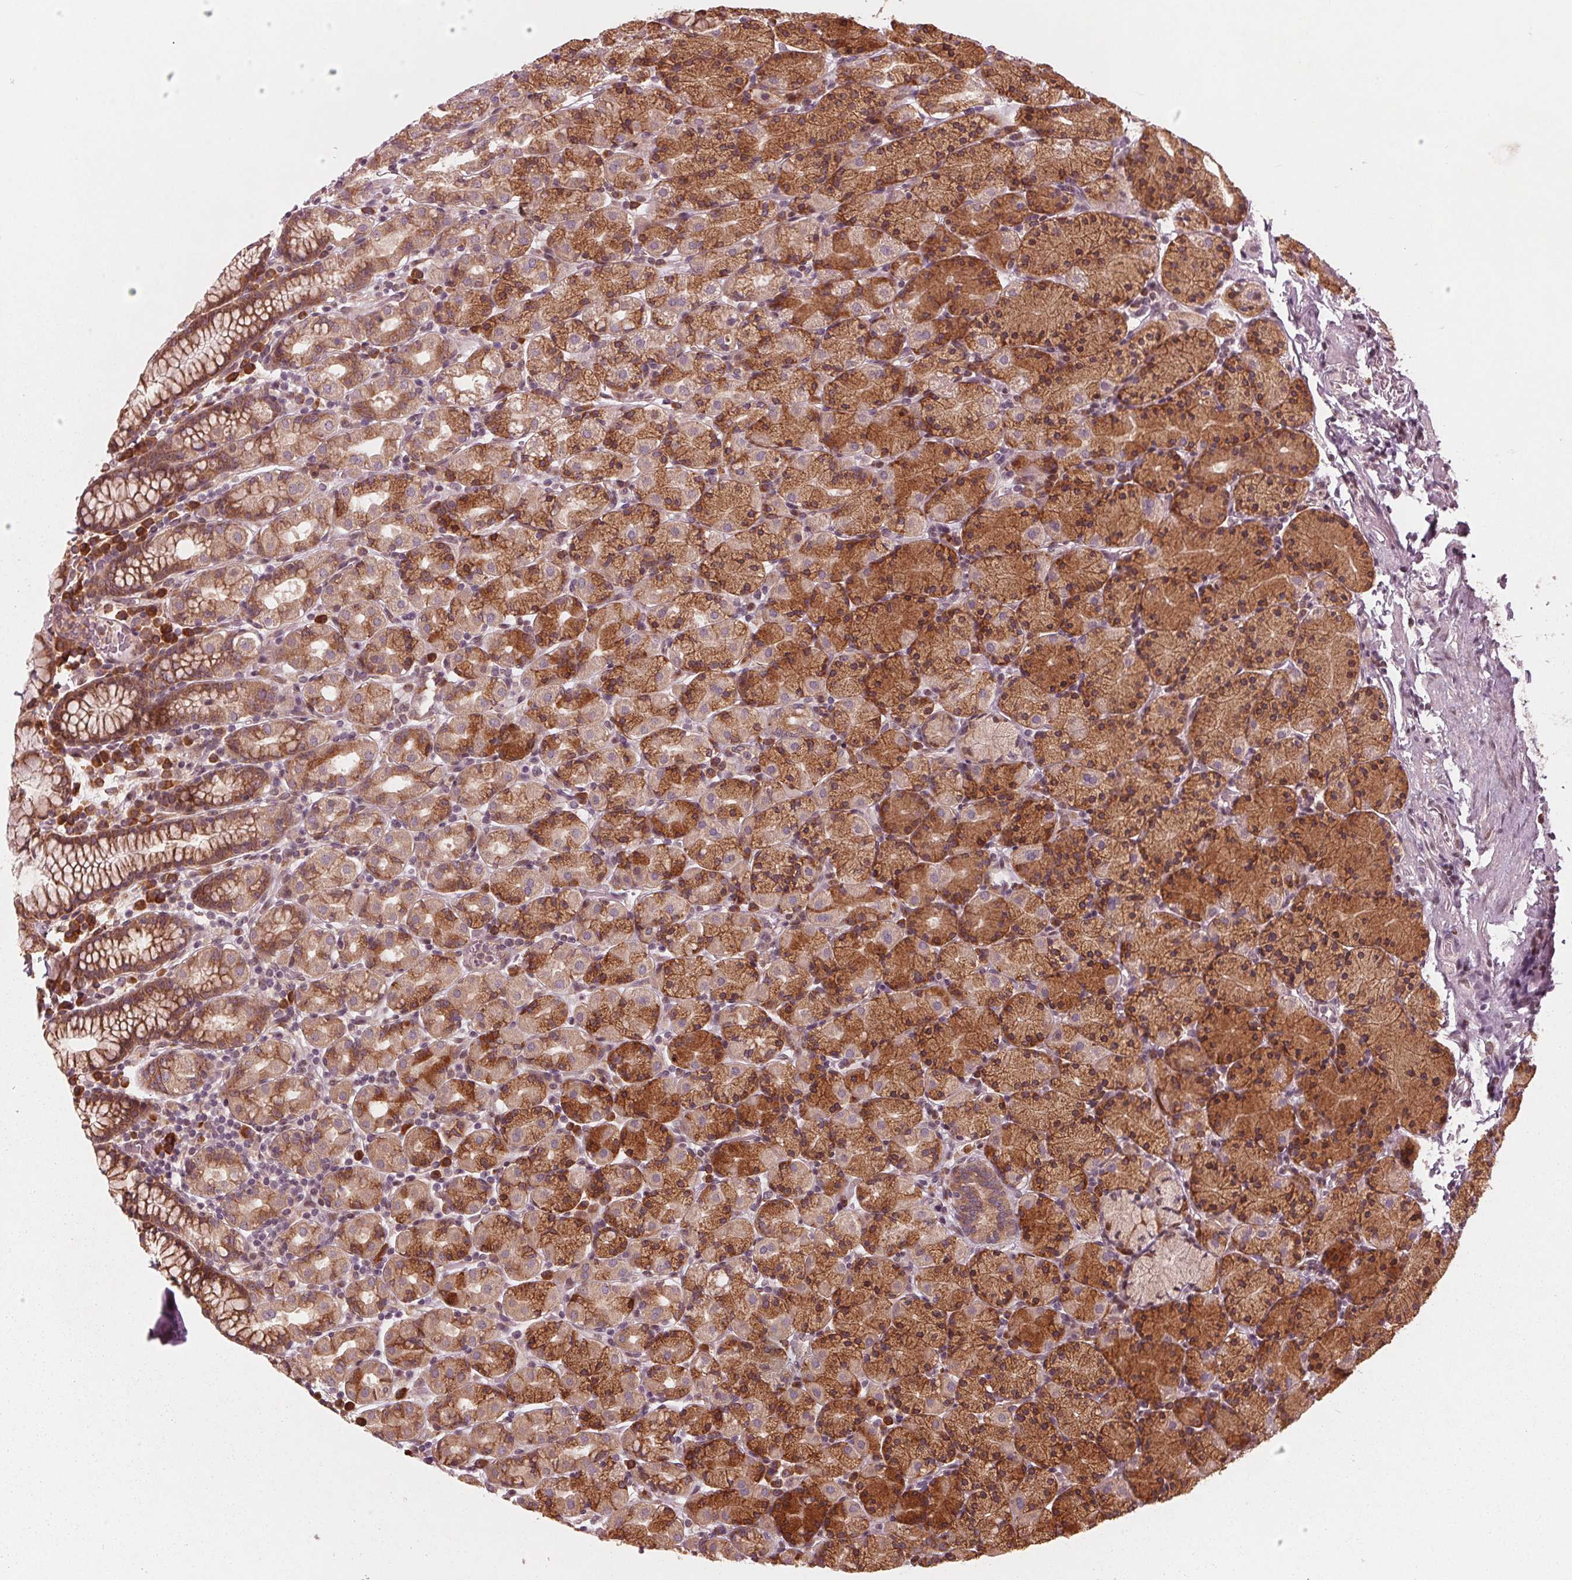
{"staining": {"intensity": "moderate", "quantity": ">75%", "location": "cytoplasmic/membranous"}, "tissue": "stomach", "cell_type": "Glandular cells", "image_type": "normal", "snomed": [{"axis": "morphology", "description": "Normal tissue, NOS"}, {"axis": "topography", "description": "Stomach, upper"}, {"axis": "topography", "description": "Stomach"}], "caption": "Immunohistochemical staining of unremarkable human stomach demonstrates medium levels of moderate cytoplasmic/membranous positivity in about >75% of glandular cells.", "gene": "CMIP", "patient": {"sex": "male", "age": 62}}